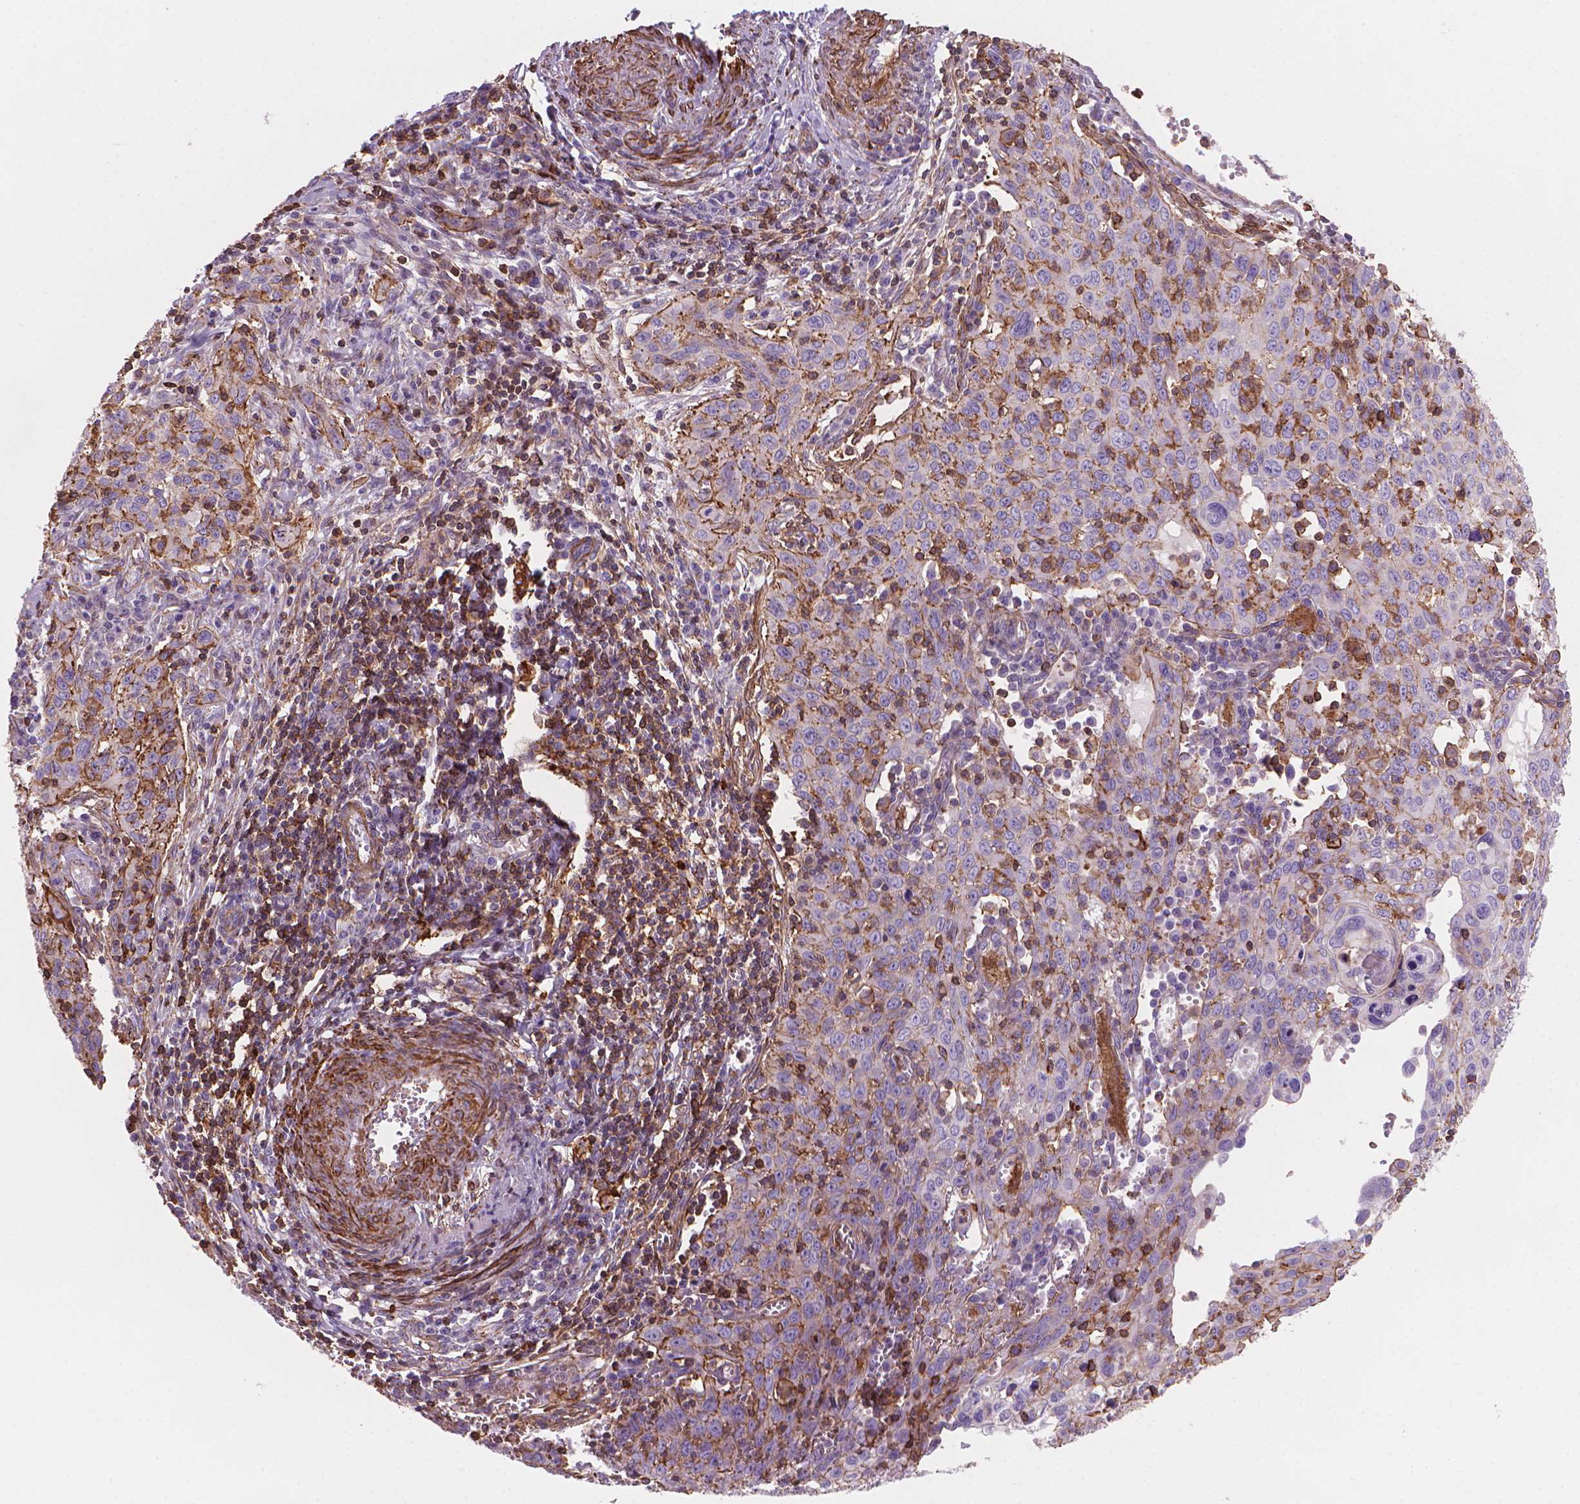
{"staining": {"intensity": "negative", "quantity": "none", "location": "none"}, "tissue": "cervical cancer", "cell_type": "Tumor cells", "image_type": "cancer", "snomed": [{"axis": "morphology", "description": "Squamous cell carcinoma, NOS"}, {"axis": "topography", "description": "Cervix"}], "caption": "Immunohistochemistry image of neoplastic tissue: squamous cell carcinoma (cervical) stained with DAB demonstrates no significant protein expression in tumor cells.", "gene": "PATJ", "patient": {"sex": "female", "age": 38}}